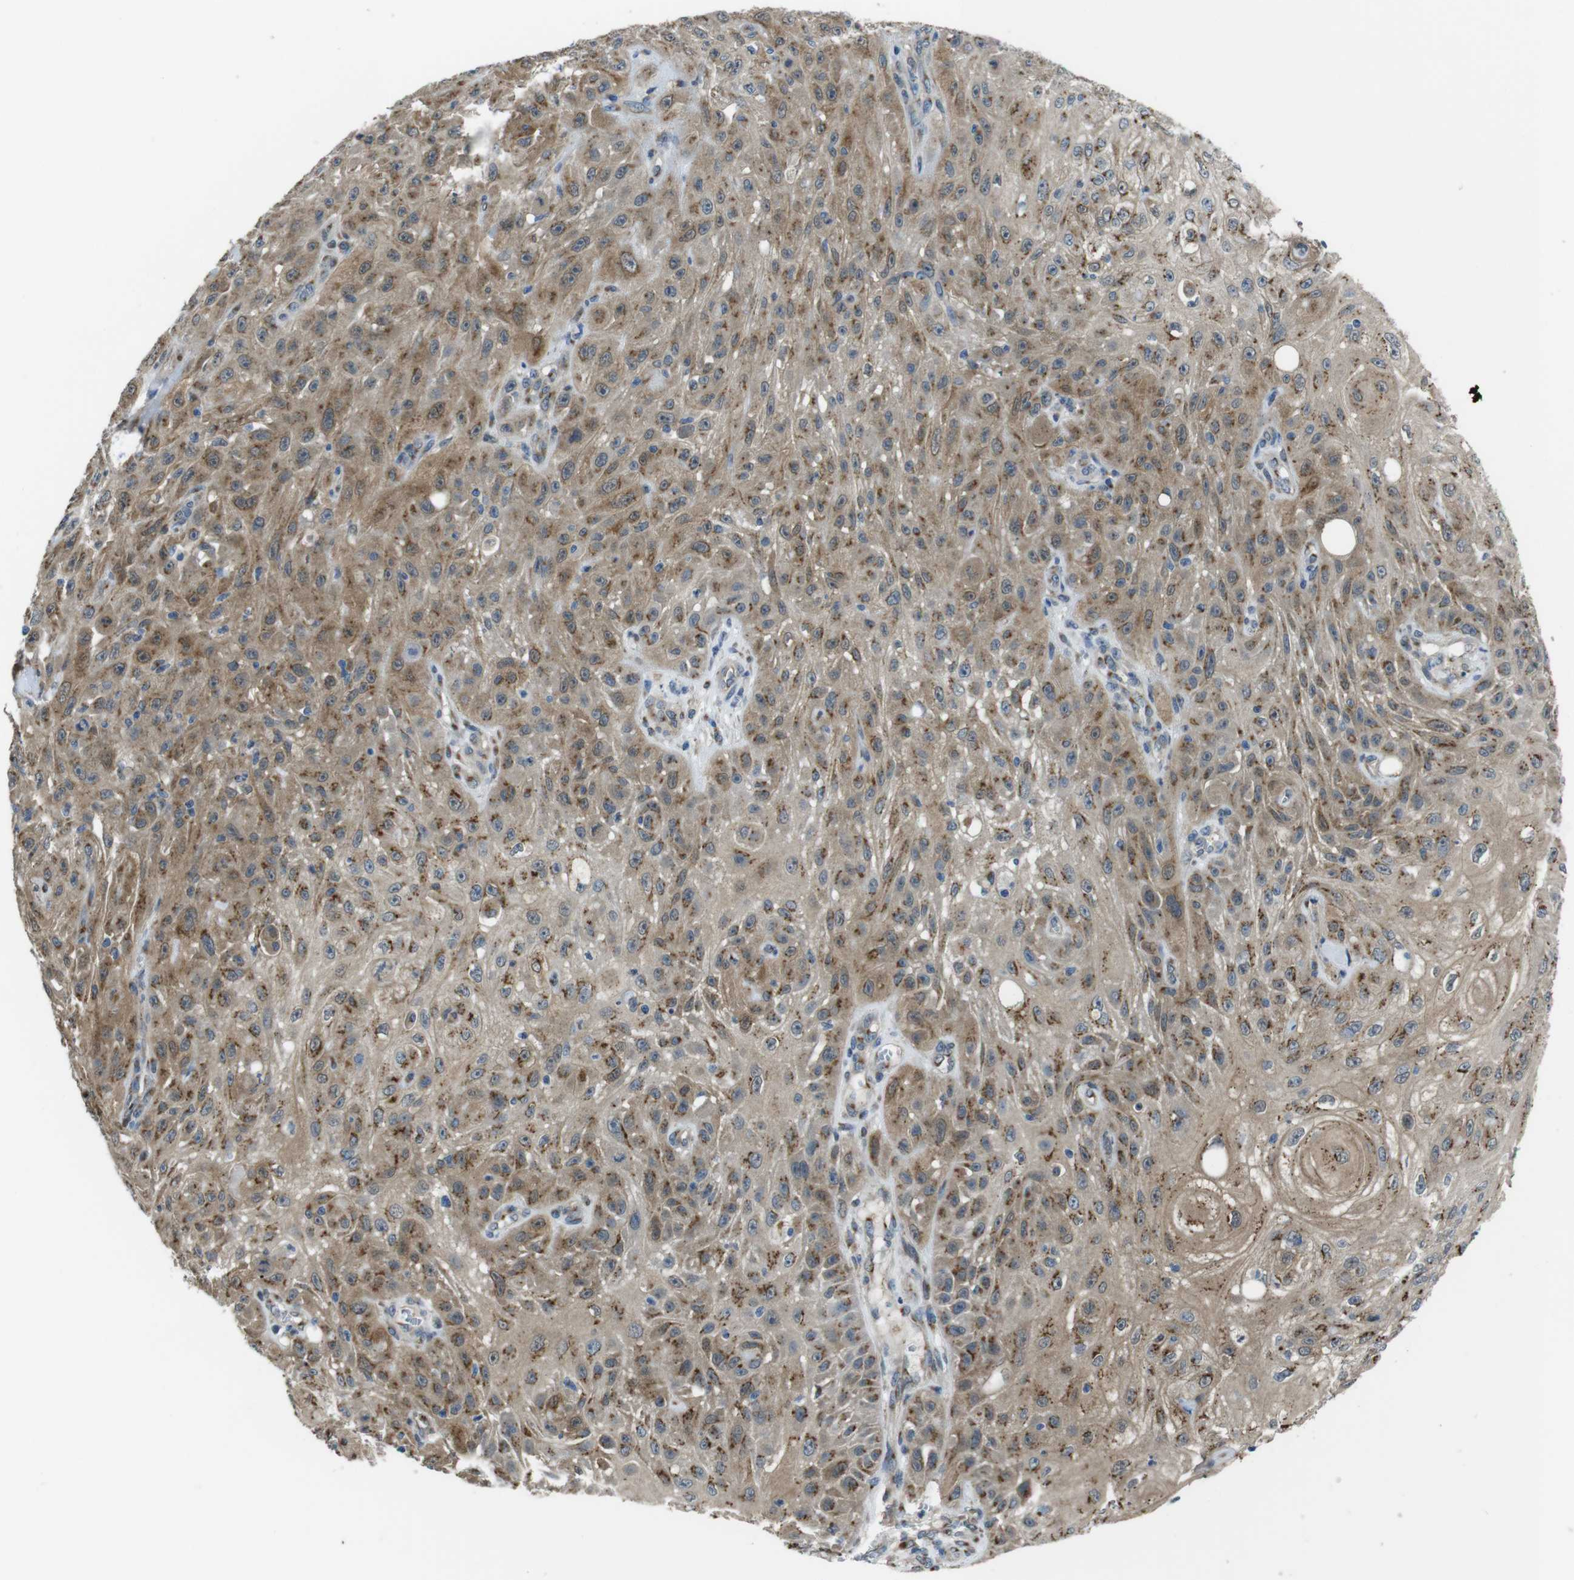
{"staining": {"intensity": "moderate", "quantity": ">75%", "location": "cytoplasmic/membranous"}, "tissue": "skin cancer", "cell_type": "Tumor cells", "image_type": "cancer", "snomed": [{"axis": "morphology", "description": "Squamous cell carcinoma, NOS"}, {"axis": "topography", "description": "Skin"}], "caption": "A brown stain shows moderate cytoplasmic/membranous expression of a protein in human skin squamous cell carcinoma tumor cells. (Brightfield microscopy of DAB IHC at high magnification).", "gene": "RAB6A", "patient": {"sex": "male", "age": 75}}